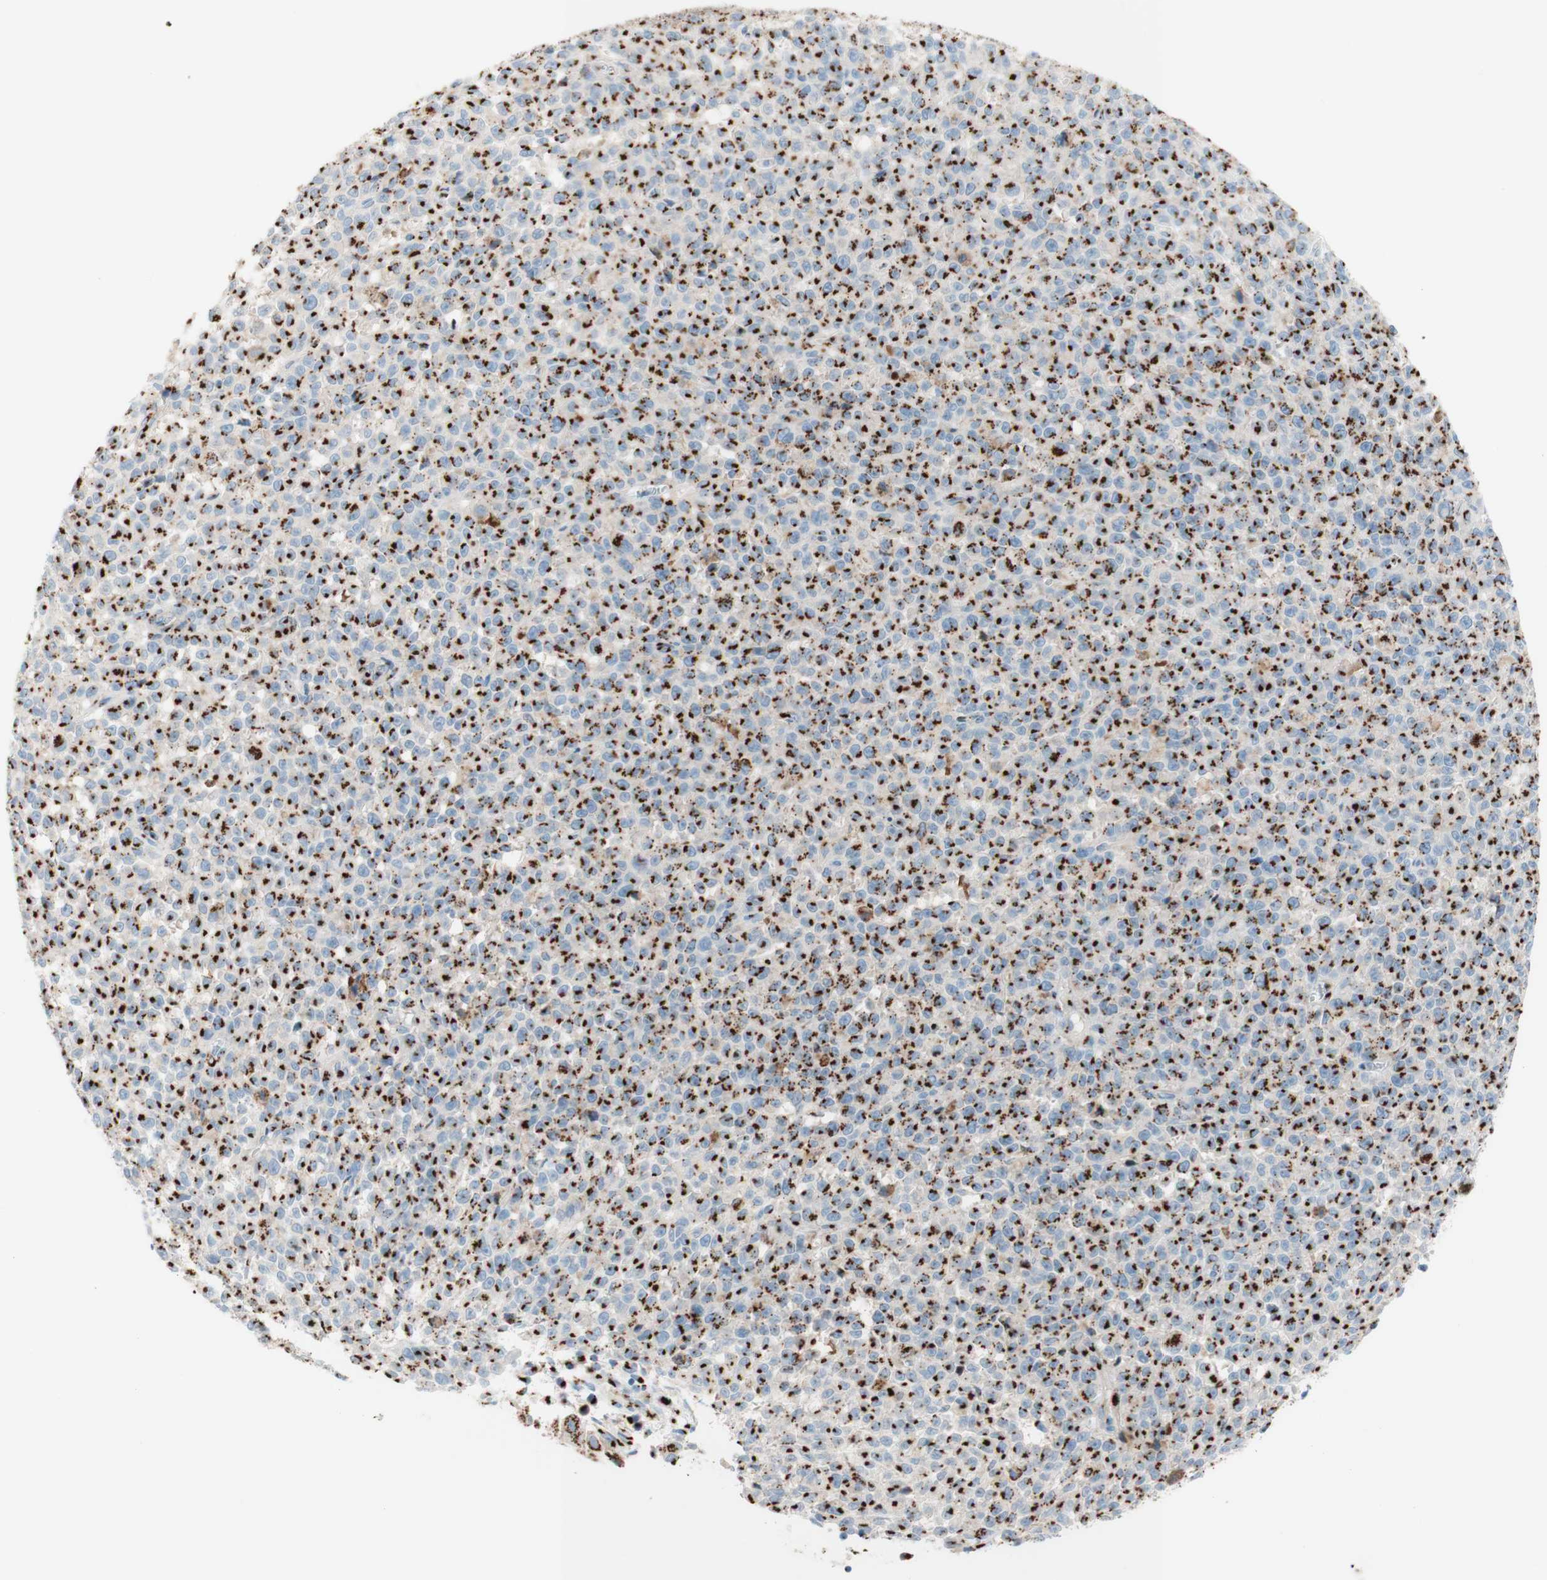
{"staining": {"intensity": "strong", "quantity": ">75%", "location": "cytoplasmic/membranous"}, "tissue": "melanoma", "cell_type": "Tumor cells", "image_type": "cancer", "snomed": [{"axis": "morphology", "description": "Malignant melanoma, NOS"}, {"axis": "topography", "description": "Skin"}], "caption": "Strong cytoplasmic/membranous expression is appreciated in about >75% of tumor cells in melanoma.", "gene": "GOLGB1", "patient": {"sex": "female", "age": 82}}